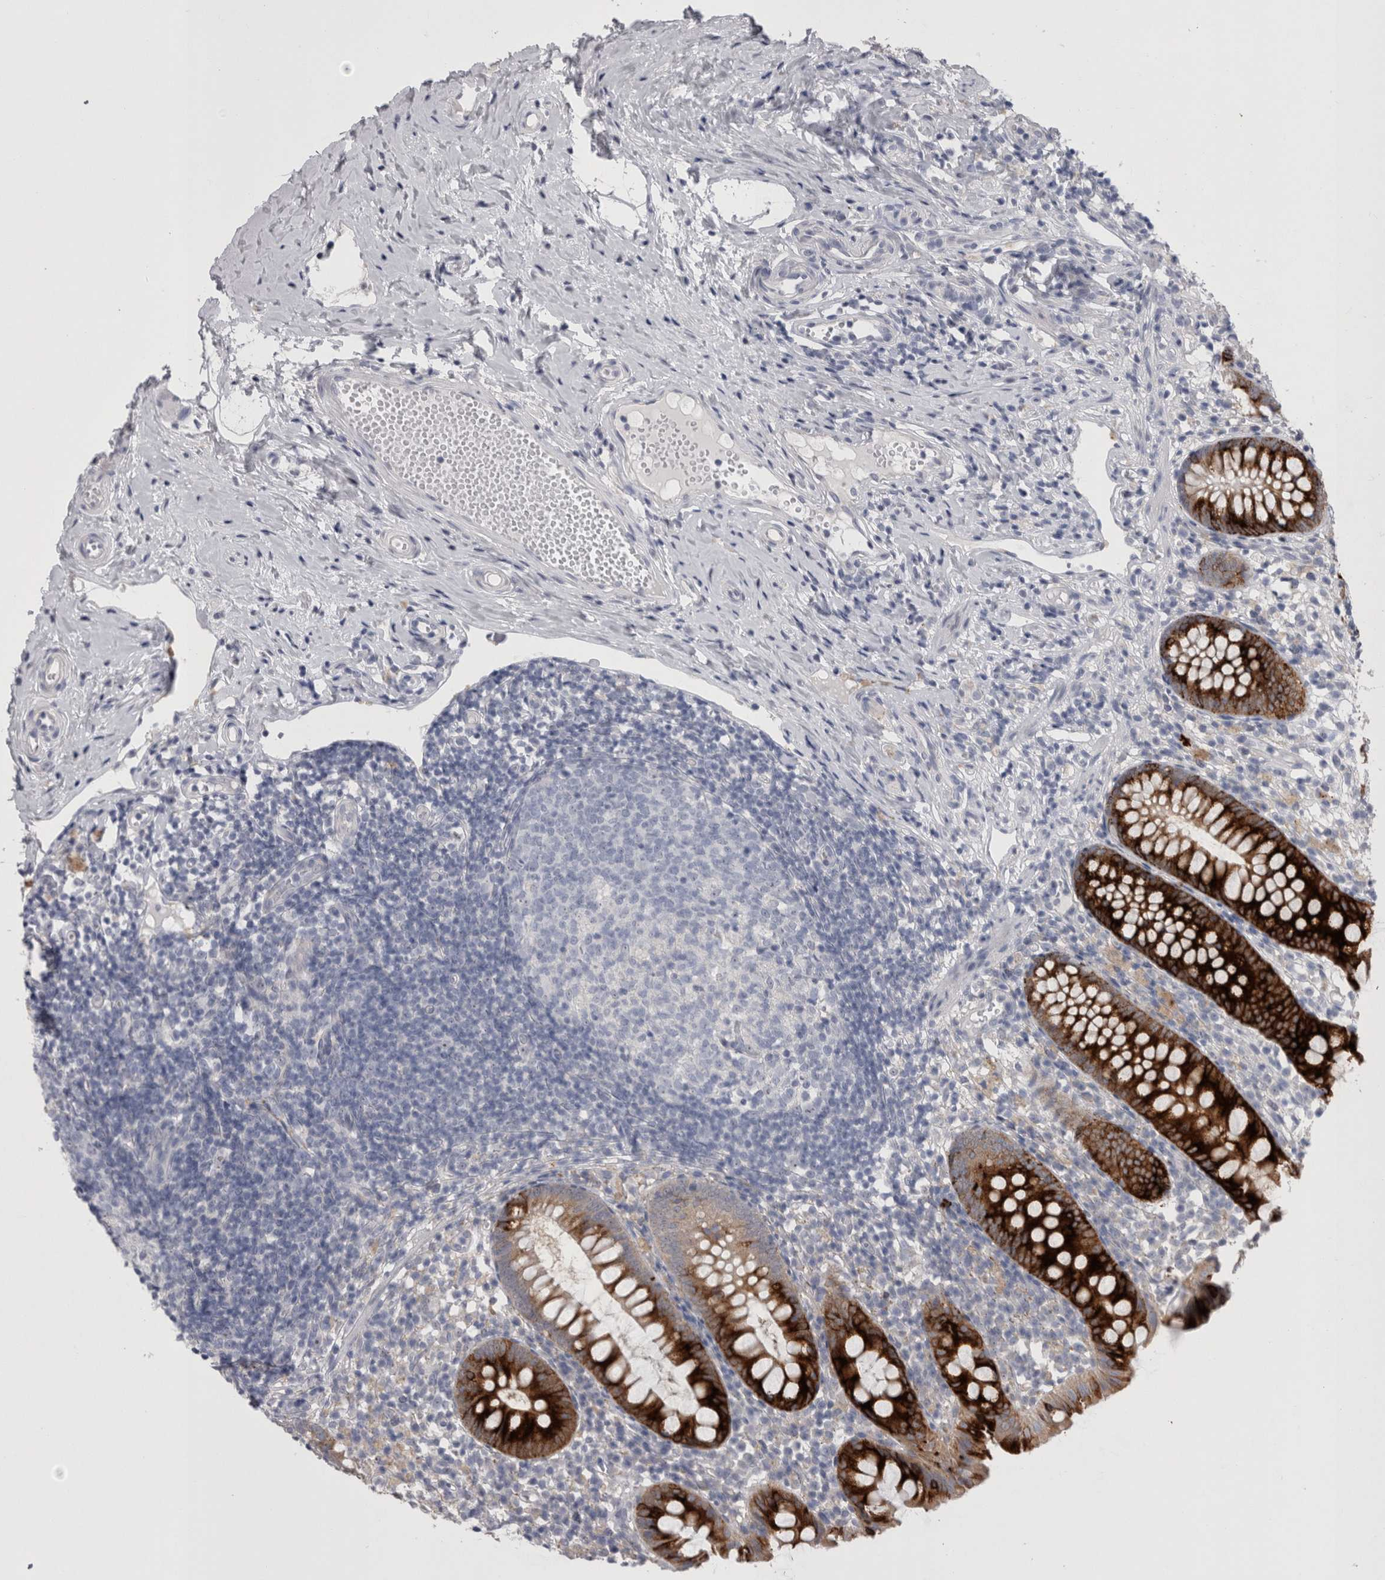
{"staining": {"intensity": "strong", "quantity": ">75%", "location": "cytoplasmic/membranous"}, "tissue": "appendix", "cell_type": "Glandular cells", "image_type": "normal", "snomed": [{"axis": "morphology", "description": "Normal tissue, NOS"}, {"axis": "topography", "description": "Appendix"}], "caption": "Glandular cells exhibit high levels of strong cytoplasmic/membranous staining in about >75% of cells in normal appendix.", "gene": "PWP2", "patient": {"sex": "female", "age": 20}}